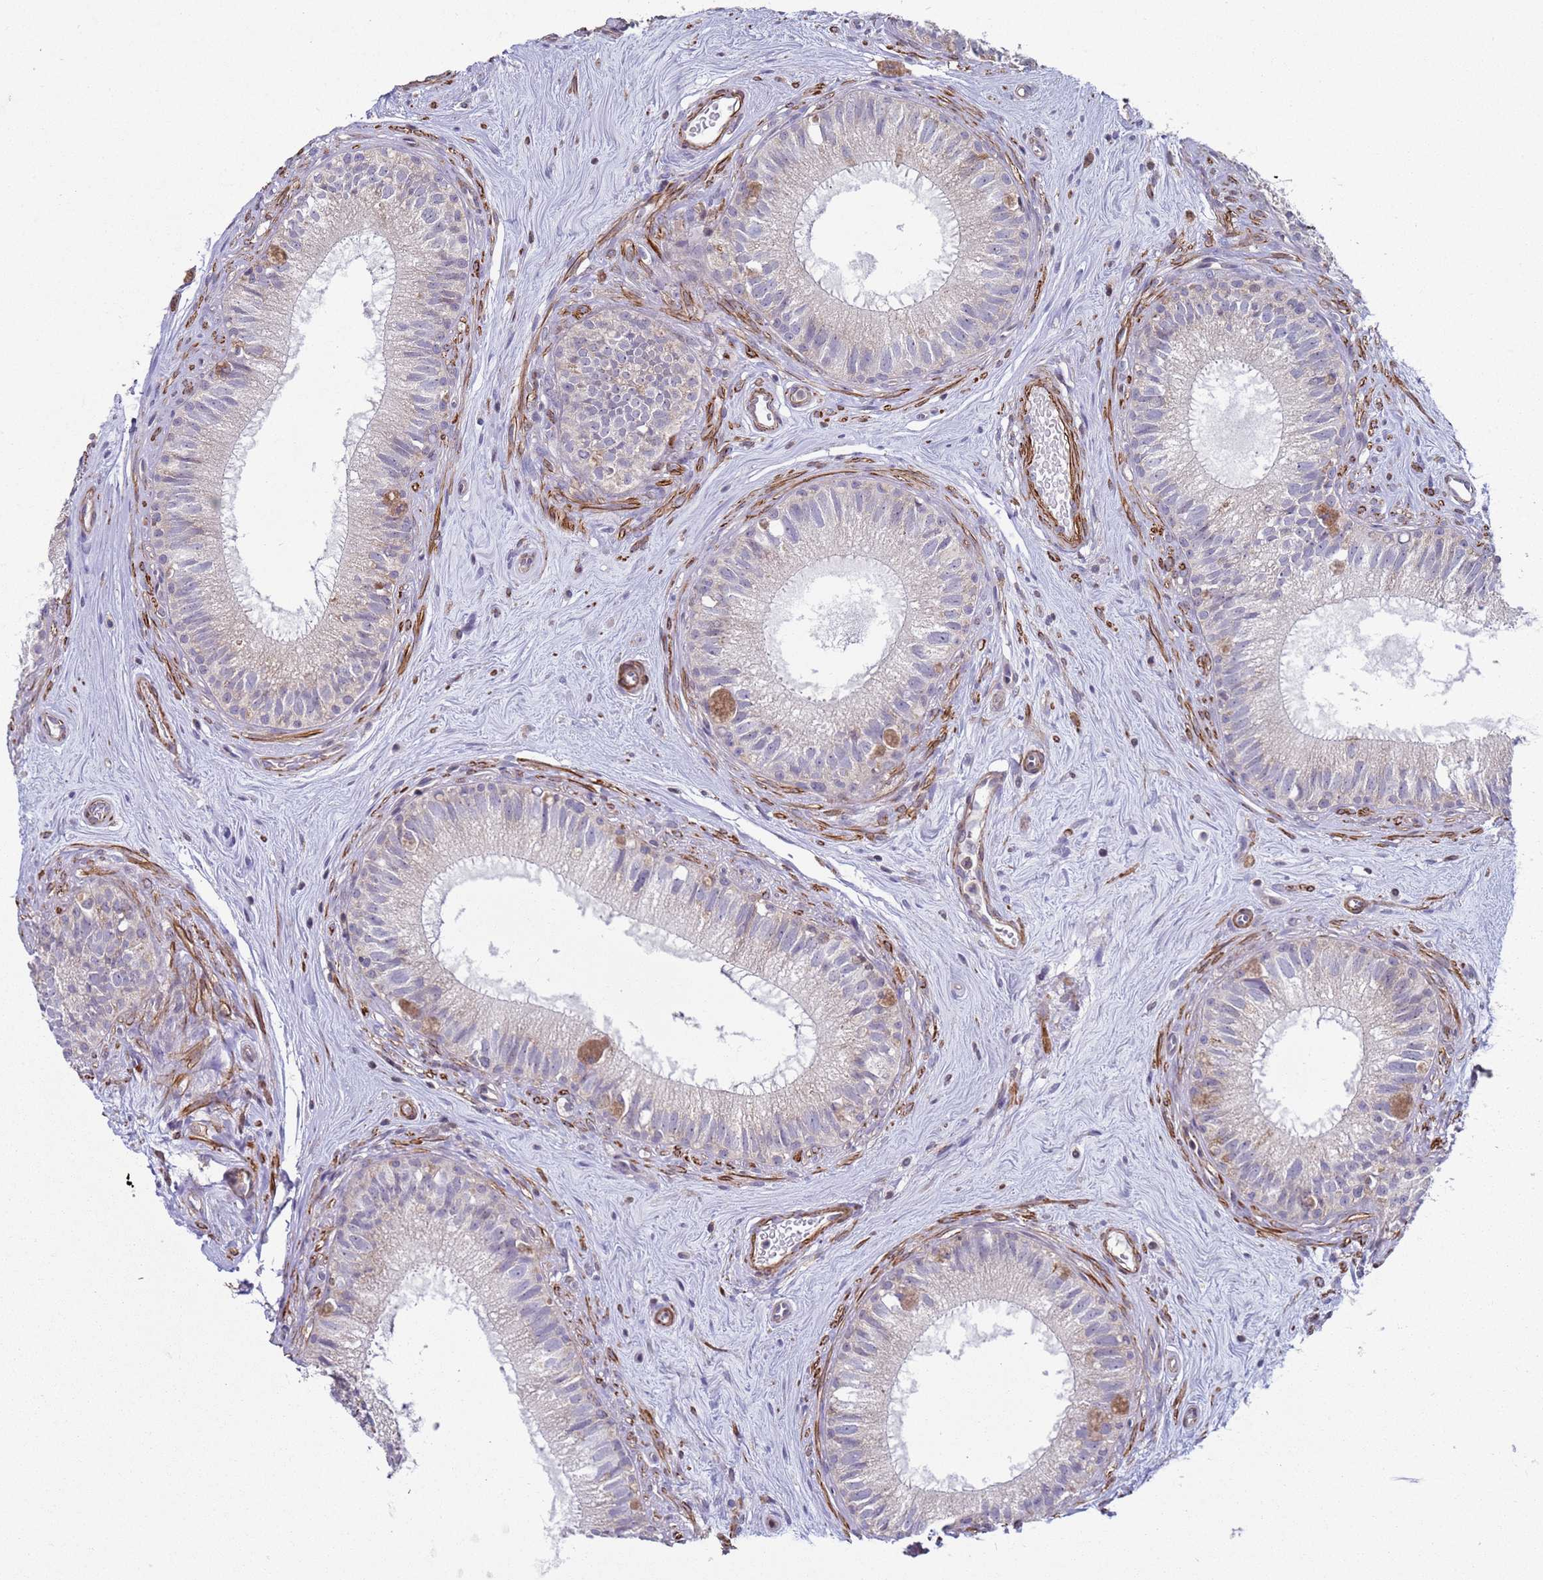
{"staining": {"intensity": "weak", "quantity": "25%-75%", "location": "cytoplasmic/membranous"}, "tissue": "epididymis", "cell_type": "Glandular cells", "image_type": "normal", "snomed": [{"axis": "morphology", "description": "Normal tissue, NOS"}, {"axis": "topography", "description": "Epididymis"}], "caption": "The micrograph demonstrates immunohistochemical staining of unremarkable epididymis. There is weak cytoplasmic/membranous positivity is appreciated in about 25%-75% of glandular cells.", "gene": "SNAPC4", "patient": {"sex": "male", "age": 71}}